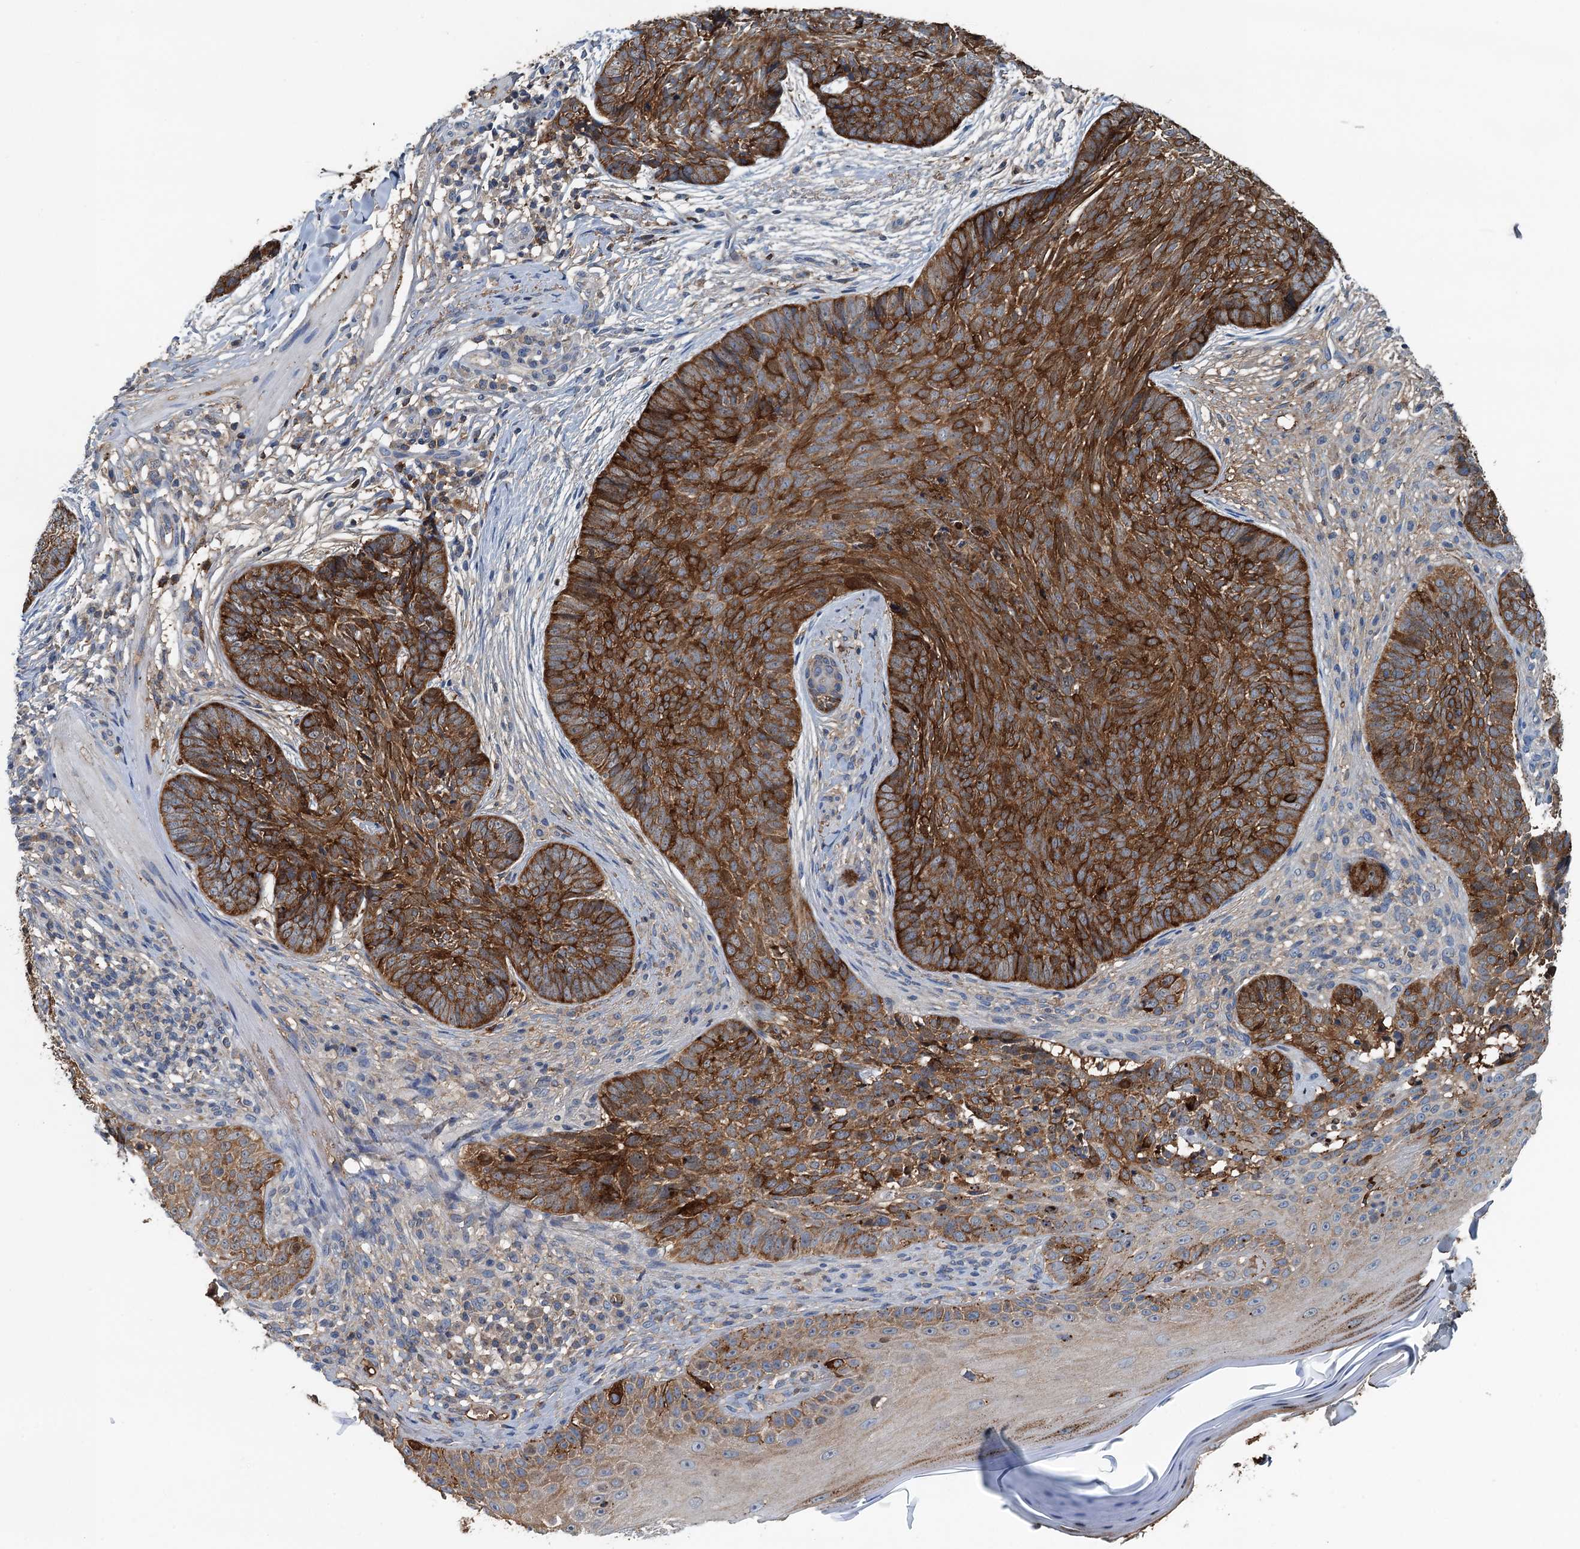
{"staining": {"intensity": "strong", "quantity": ">75%", "location": "cytoplasmic/membranous"}, "tissue": "skin cancer", "cell_type": "Tumor cells", "image_type": "cancer", "snomed": [{"axis": "morphology", "description": "Basal cell carcinoma"}, {"axis": "topography", "description": "Skin"}], "caption": "A brown stain shows strong cytoplasmic/membranous expression of a protein in human basal cell carcinoma (skin) tumor cells.", "gene": "LSM14B", "patient": {"sex": "female", "age": 61}}